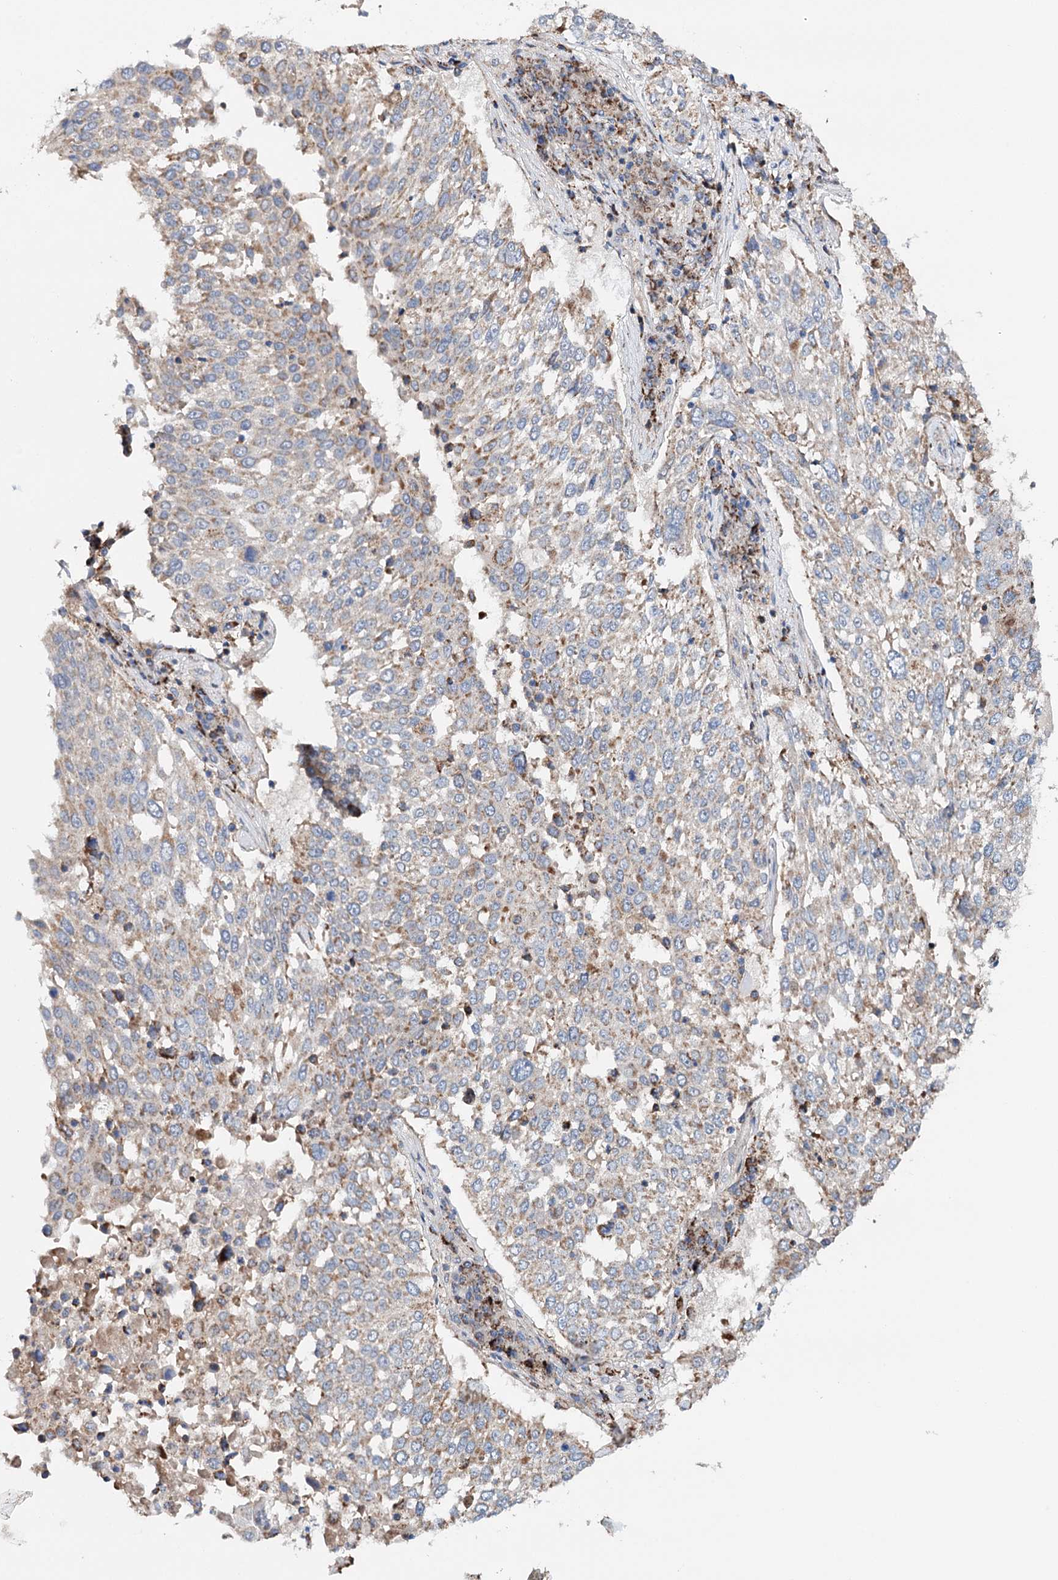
{"staining": {"intensity": "weak", "quantity": ">75%", "location": "cytoplasmic/membranous"}, "tissue": "lung cancer", "cell_type": "Tumor cells", "image_type": "cancer", "snomed": [{"axis": "morphology", "description": "Squamous cell carcinoma, NOS"}, {"axis": "topography", "description": "Lung"}], "caption": "This photomicrograph displays IHC staining of human lung squamous cell carcinoma, with low weak cytoplasmic/membranous expression in approximately >75% of tumor cells.", "gene": "CFAP46", "patient": {"sex": "male", "age": 65}}